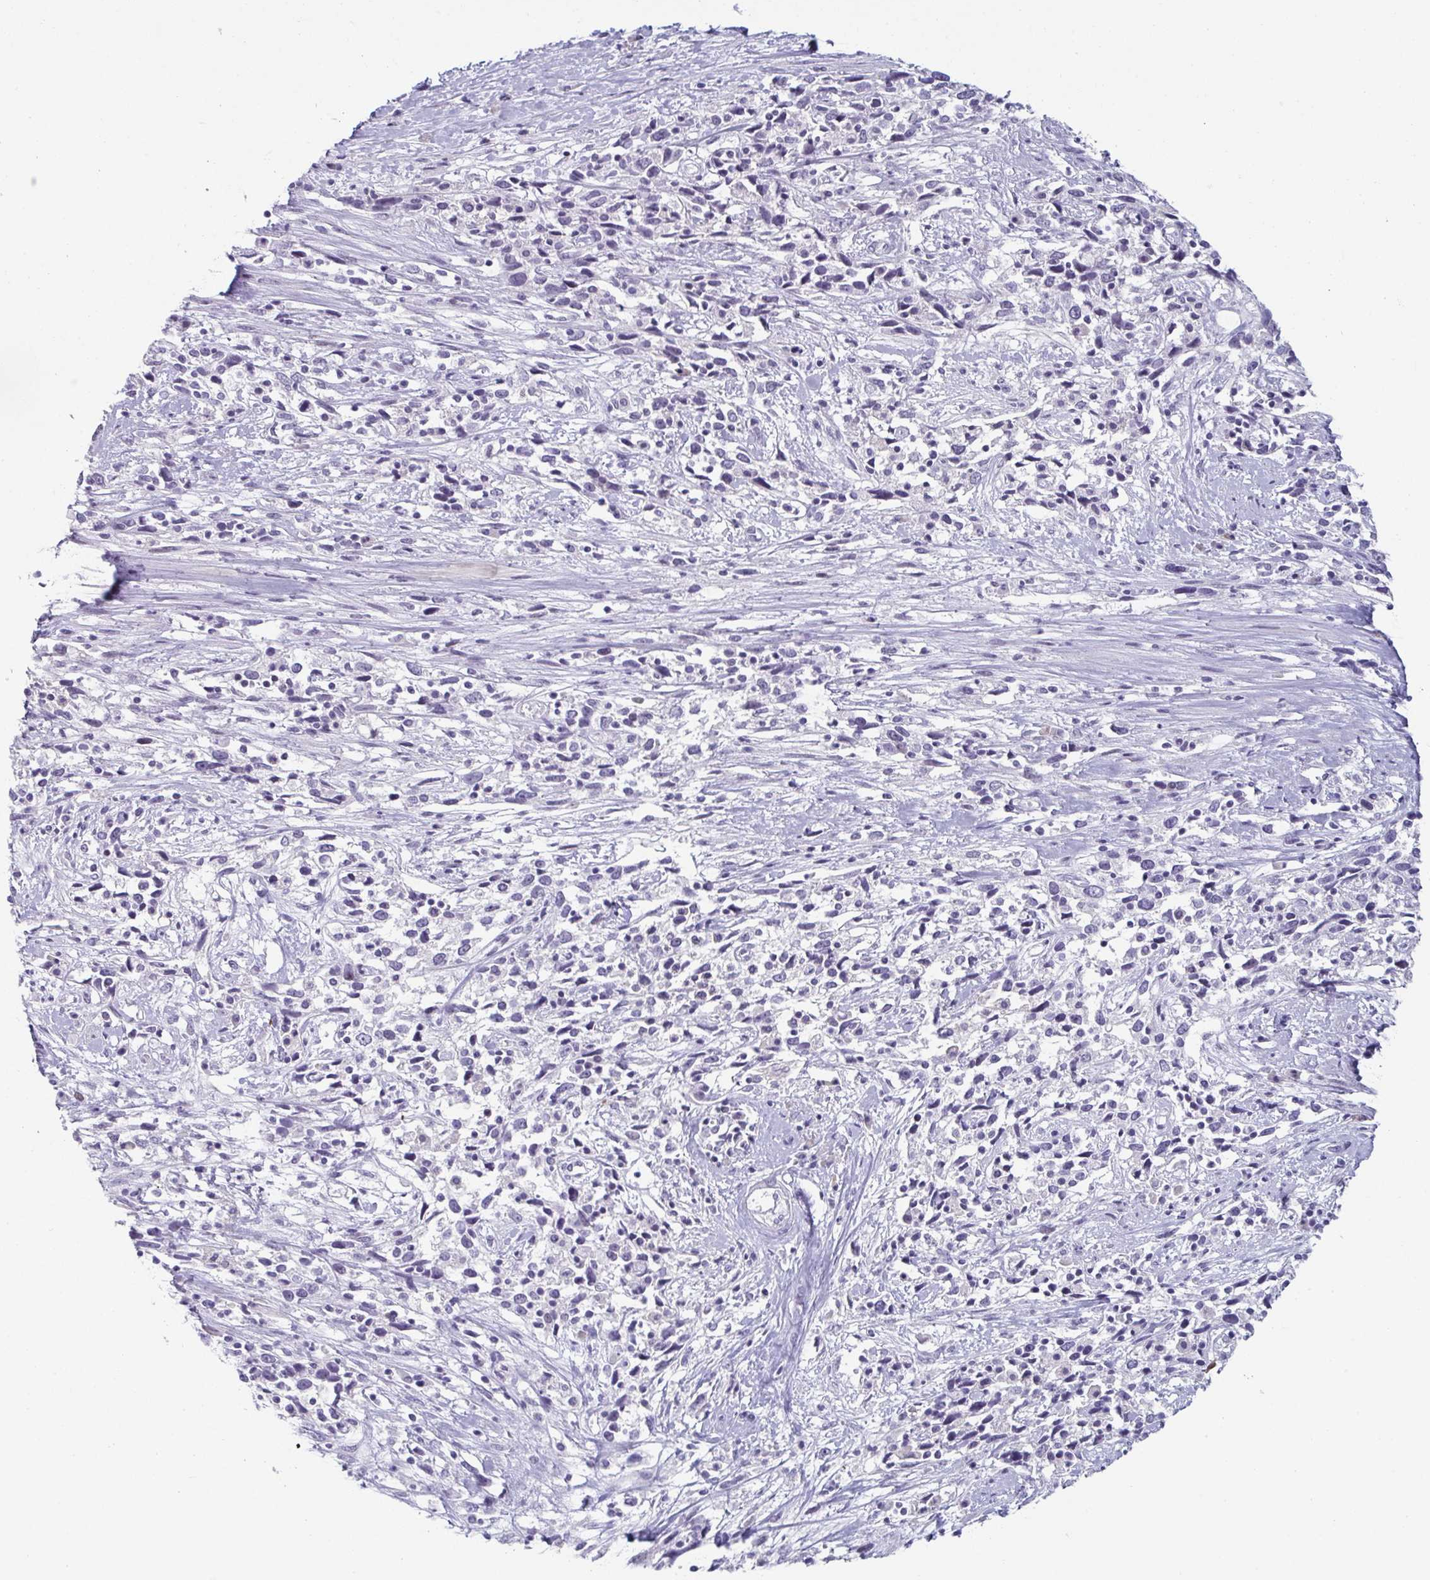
{"staining": {"intensity": "negative", "quantity": "none", "location": "none"}, "tissue": "cervical cancer", "cell_type": "Tumor cells", "image_type": "cancer", "snomed": [{"axis": "morphology", "description": "Adenocarcinoma, NOS"}, {"axis": "topography", "description": "Cervix"}], "caption": "This is an IHC histopathology image of human cervical adenocarcinoma. There is no expression in tumor cells.", "gene": "VSIG10L", "patient": {"sex": "female", "age": 40}}